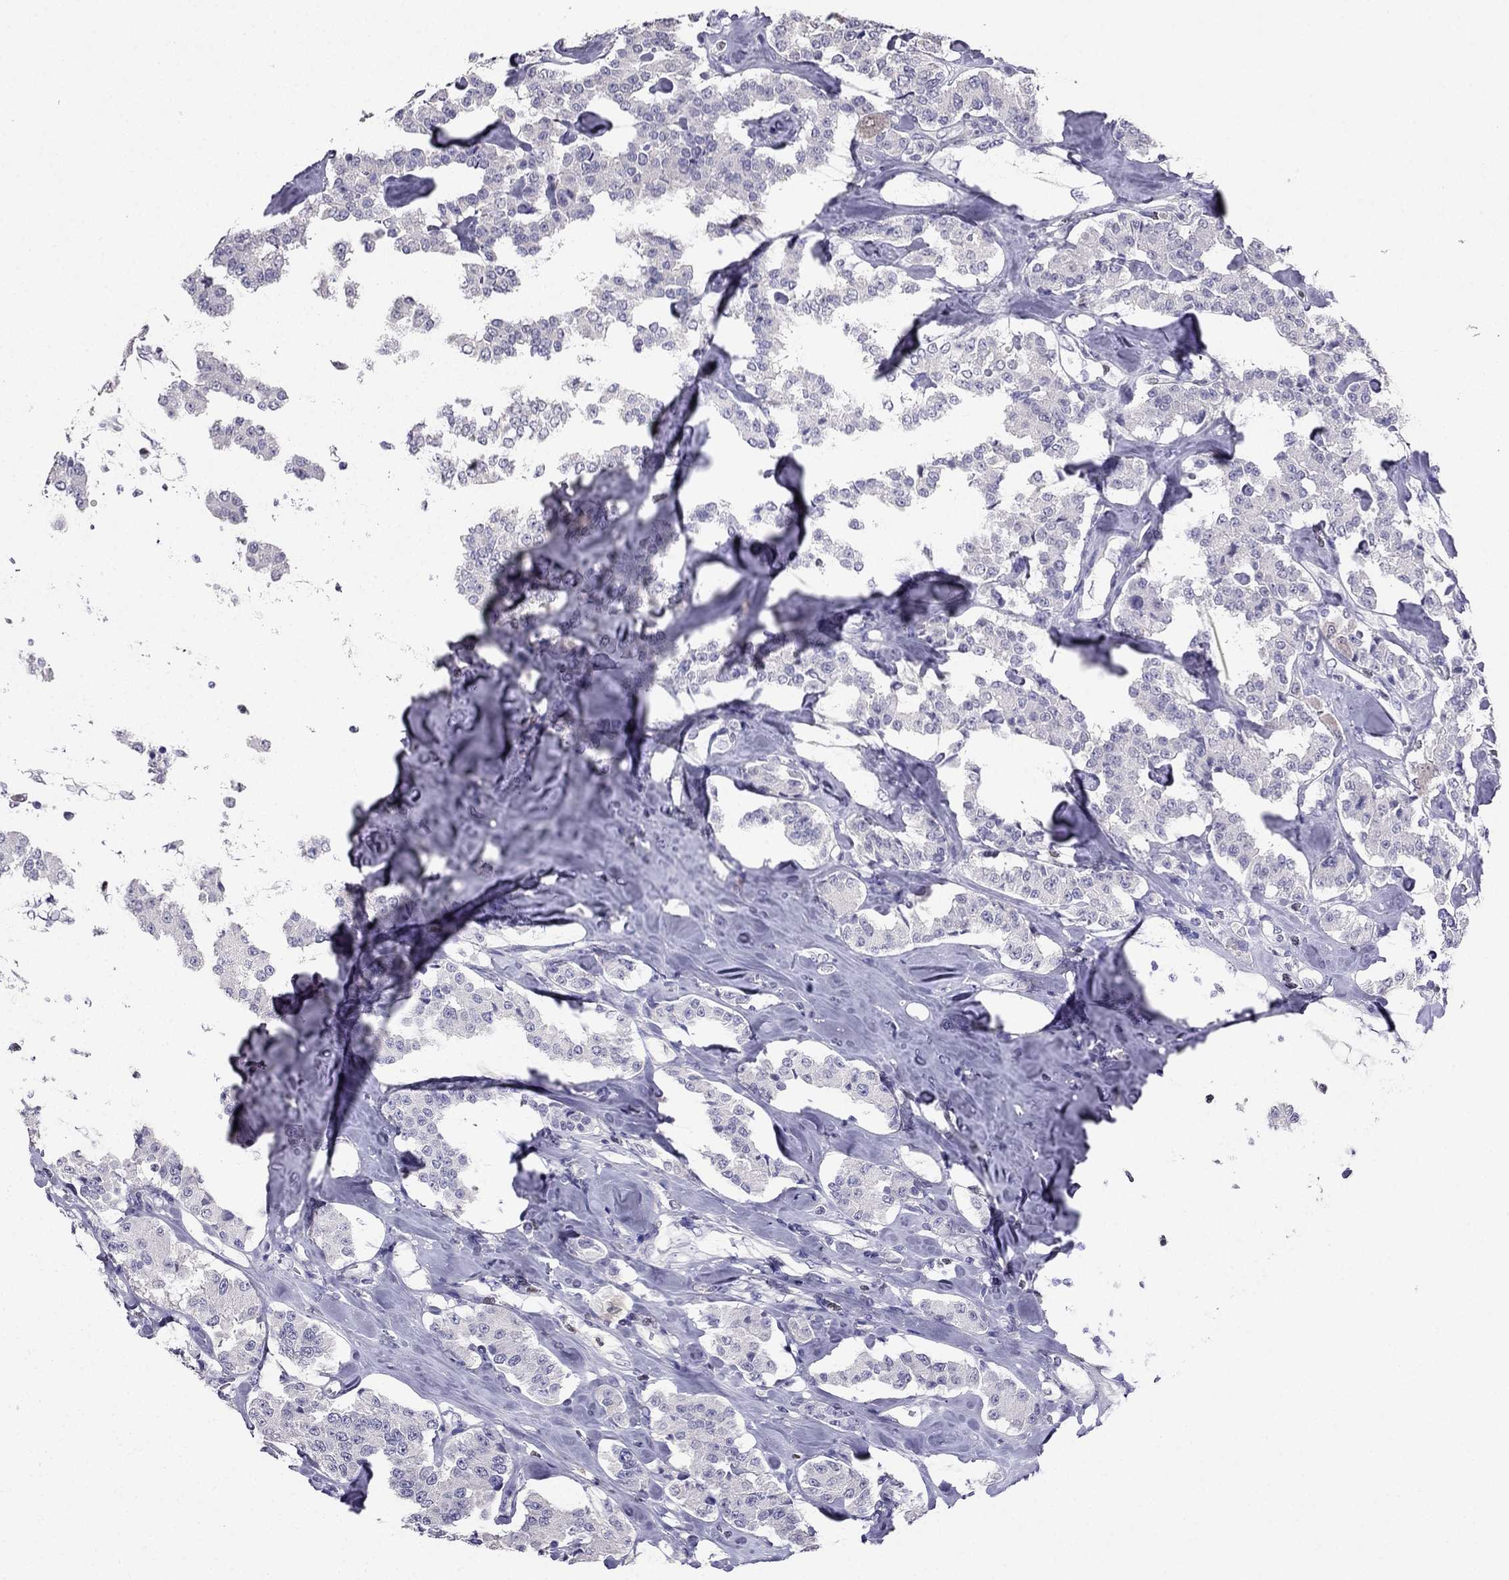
{"staining": {"intensity": "negative", "quantity": "none", "location": "none"}, "tissue": "carcinoid", "cell_type": "Tumor cells", "image_type": "cancer", "snomed": [{"axis": "morphology", "description": "Carcinoid, malignant, NOS"}, {"axis": "topography", "description": "Pancreas"}], "caption": "High magnification brightfield microscopy of carcinoid stained with DAB (3,3'-diaminobenzidine) (brown) and counterstained with hematoxylin (blue): tumor cells show no significant expression. The staining was performed using DAB to visualize the protein expression in brown, while the nuclei were stained in blue with hematoxylin (Magnification: 20x).", "gene": "ARID3A", "patient": {"sex": "male", "age": 41}}